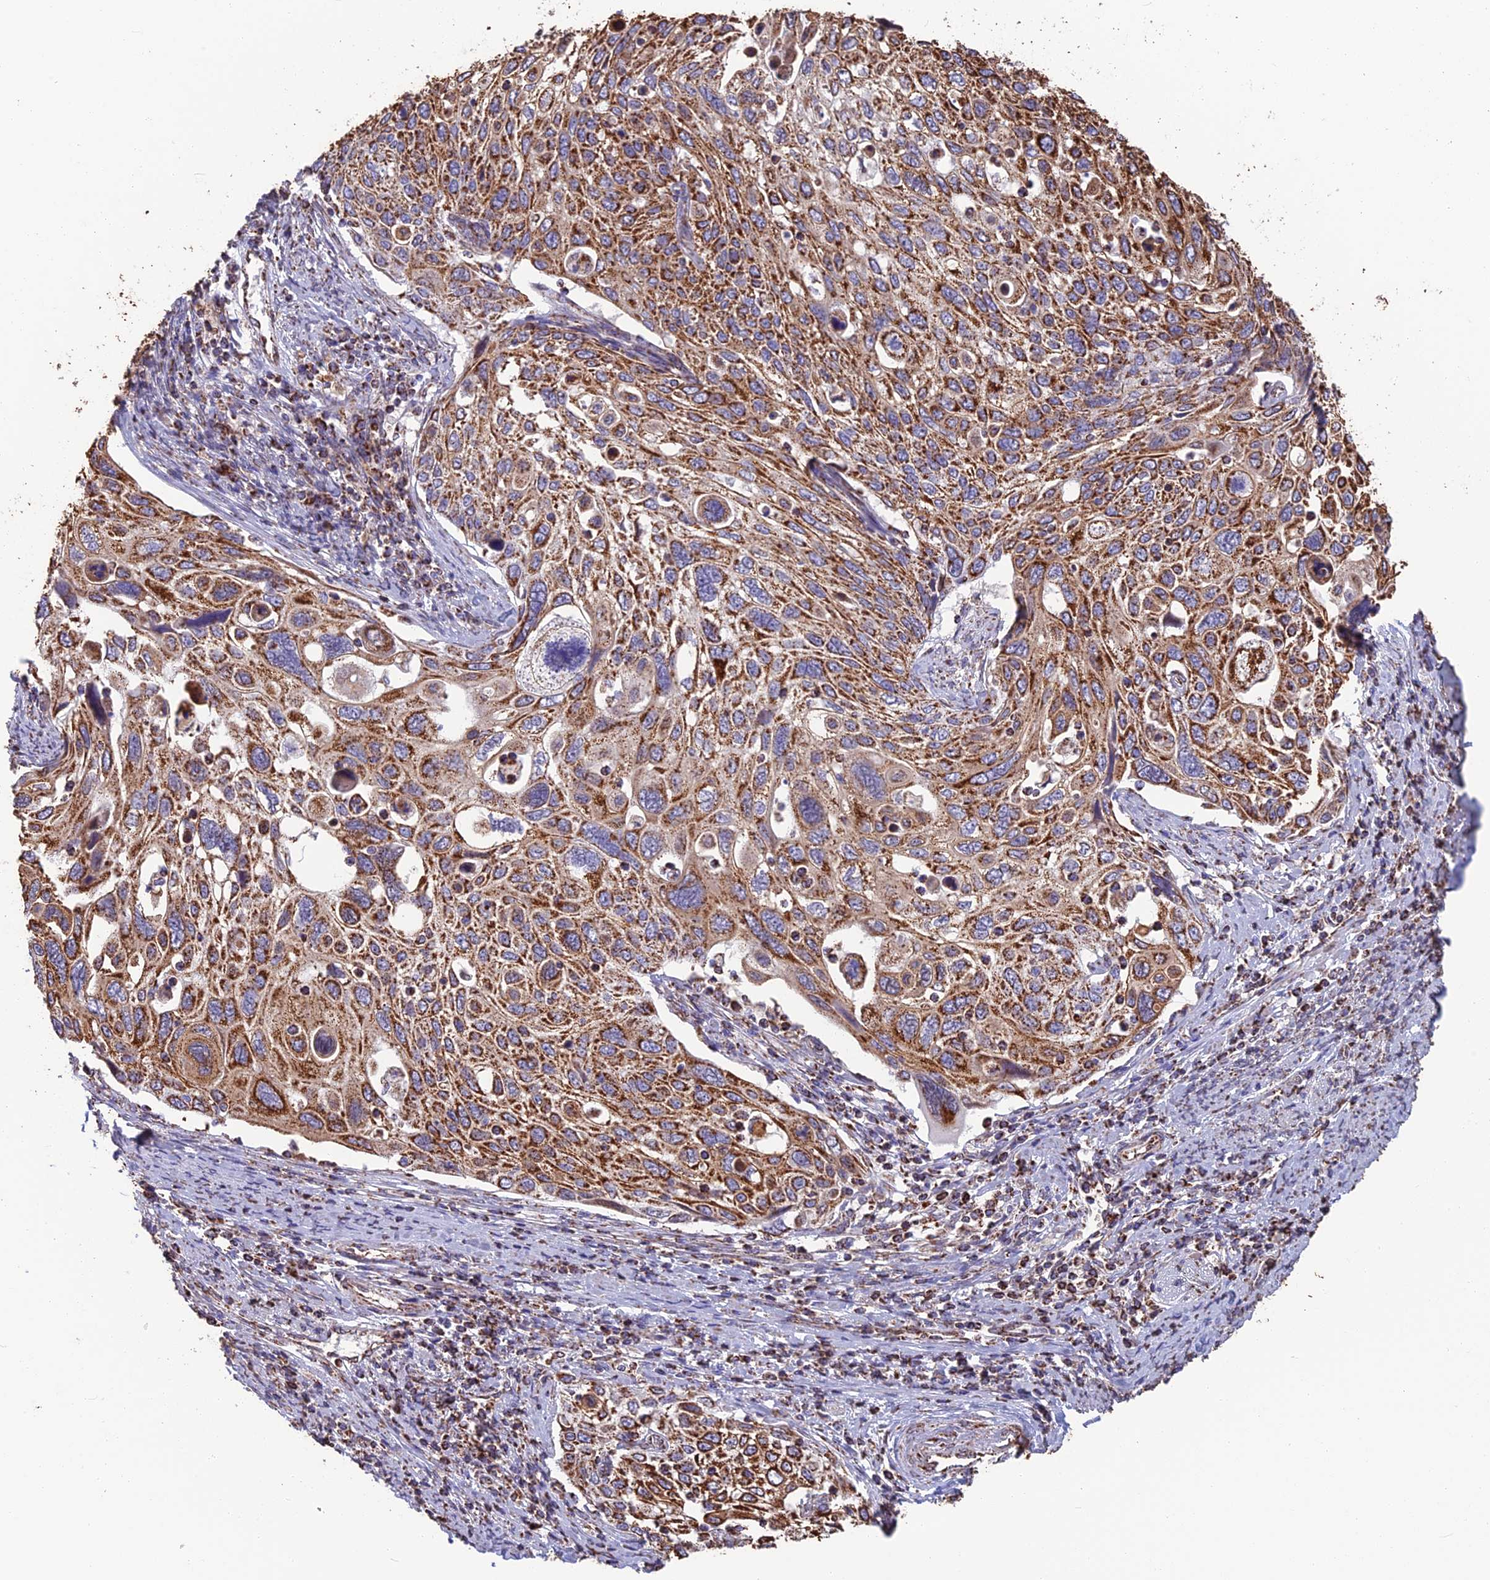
{"staining": {"intensity": "moderate", "quantity": ">75%", "location": "cytoplasmic/membranous"}, "tissue": "cervical cancer", "cell_type": "Tumor cells", "image_type": "cancer", "snomed": [{"axis": "morphology", "description": "Squamous cell carcinoma, NOS"}, {"axis": "topography", "description": "Cervix"}], "caption": "Immunohistochemistry (IHC) of cervical cancer (squamous cell carcinoma) demonstrates medium levels of moderate cytoplasmic/membranous staining in about >75% of tumor cells. (DAB (3,3'-diaminobenzidine) IHC, brown staining for protein, blue staining for nuclei).", "gene": "CS", "patient": {"sex": "female", "age": 70}}